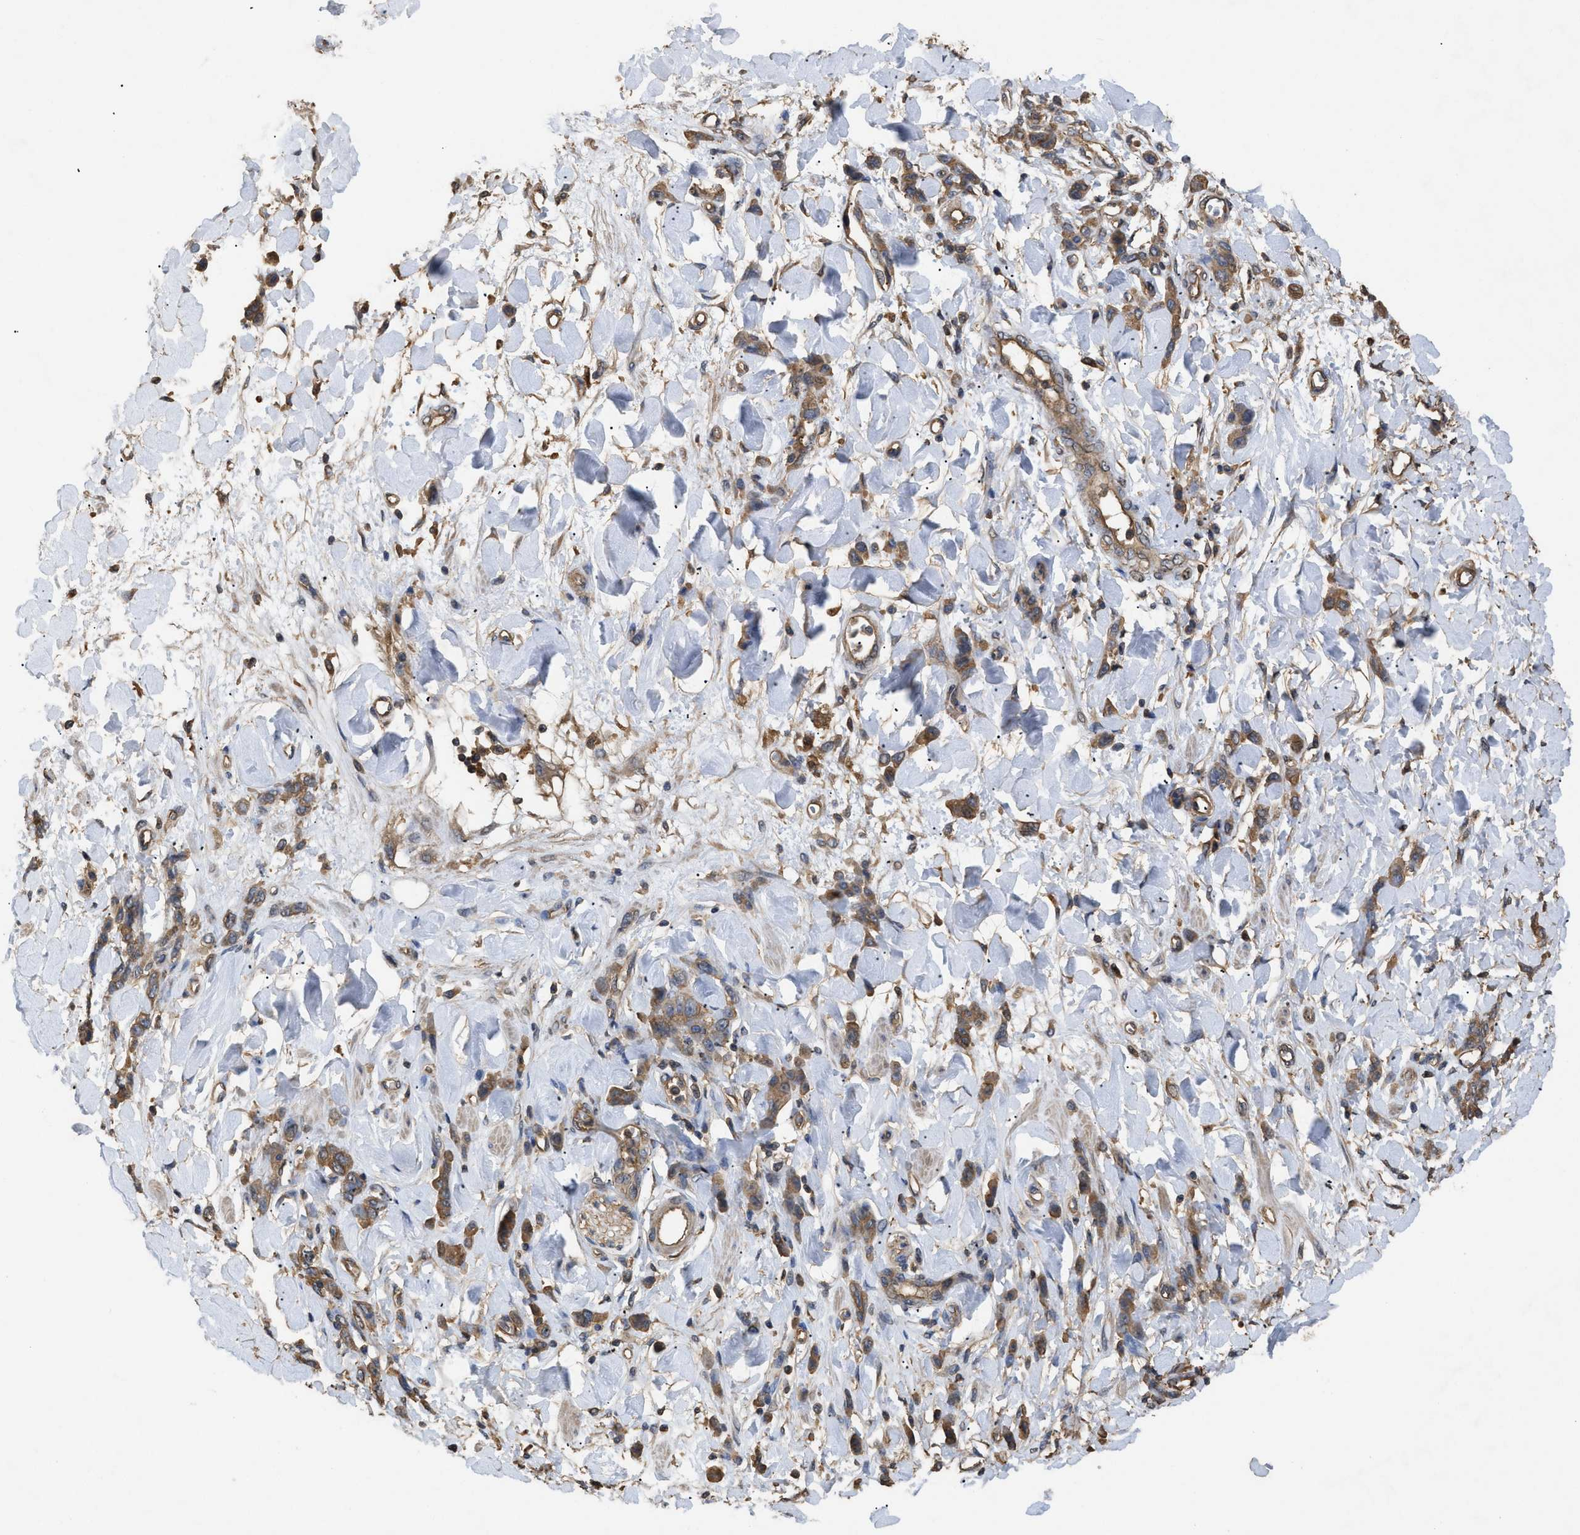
{"staining": {"intensity": "moderate", "quantity": ">75%", "location": "cytoplasmic/membranous"}, "tissue": "stomach cancer", "cell_type": "Tumor cells", "image_type": "cancer", "snomed": [{"axis": "morphology", "description": "Normal tissue, NOS"}, {"axis": "morphology", "description": "Adenocarcinoma, NOS"}, {"axis": "topography", "description": "Stomach"}], "caption": "This is a photomicrograph of immunohistochemistry (IHC) staining of stomach cancer (adenocarcinoma), which shows moderate positivity in the cytoplasmic/membranous of tumor cells.", "gene": "CALM1", "patient": {"sex": "male", "age": 82}}